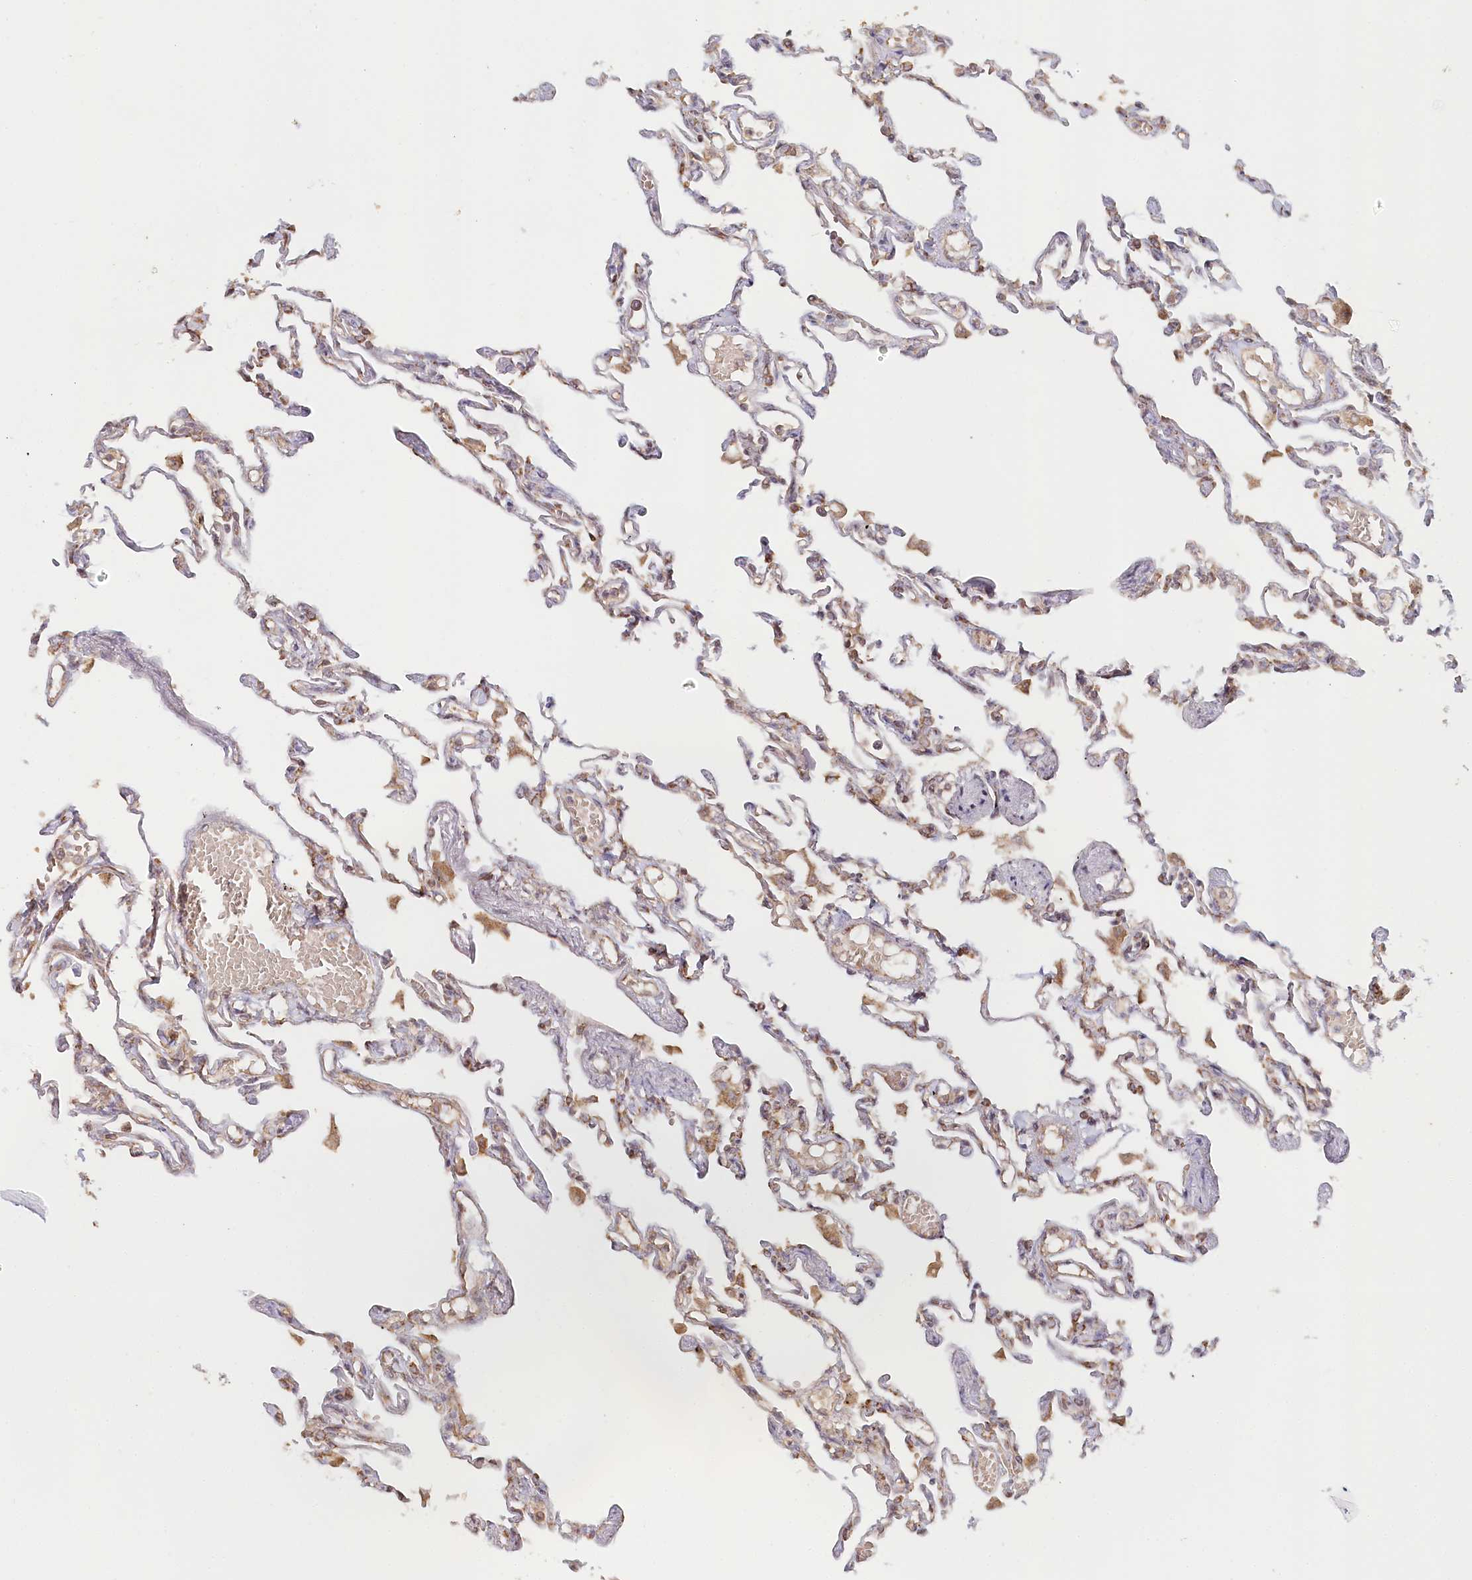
{"staining": {"intensity": "moderate", "quantity": ">75%", "location": "cytoplasmic/membranous"}, "tissue": "lung", "cell_type": "Alveolar cells", "image_type": "normal", "snomed": [{"axis": "morphology", "description": "Normal tissue, NOS"}, {"axis": "topography", "description": "Lung"}], "caption": "Approximately >75% of alveolar cells in normal human lung demonstrate moderate cytoplasmic/membranous protein positivity as visualized by brown immunohistochemical staining.", "gene": "OTUD4", "patient": {"sex": "male", "age": 21}}